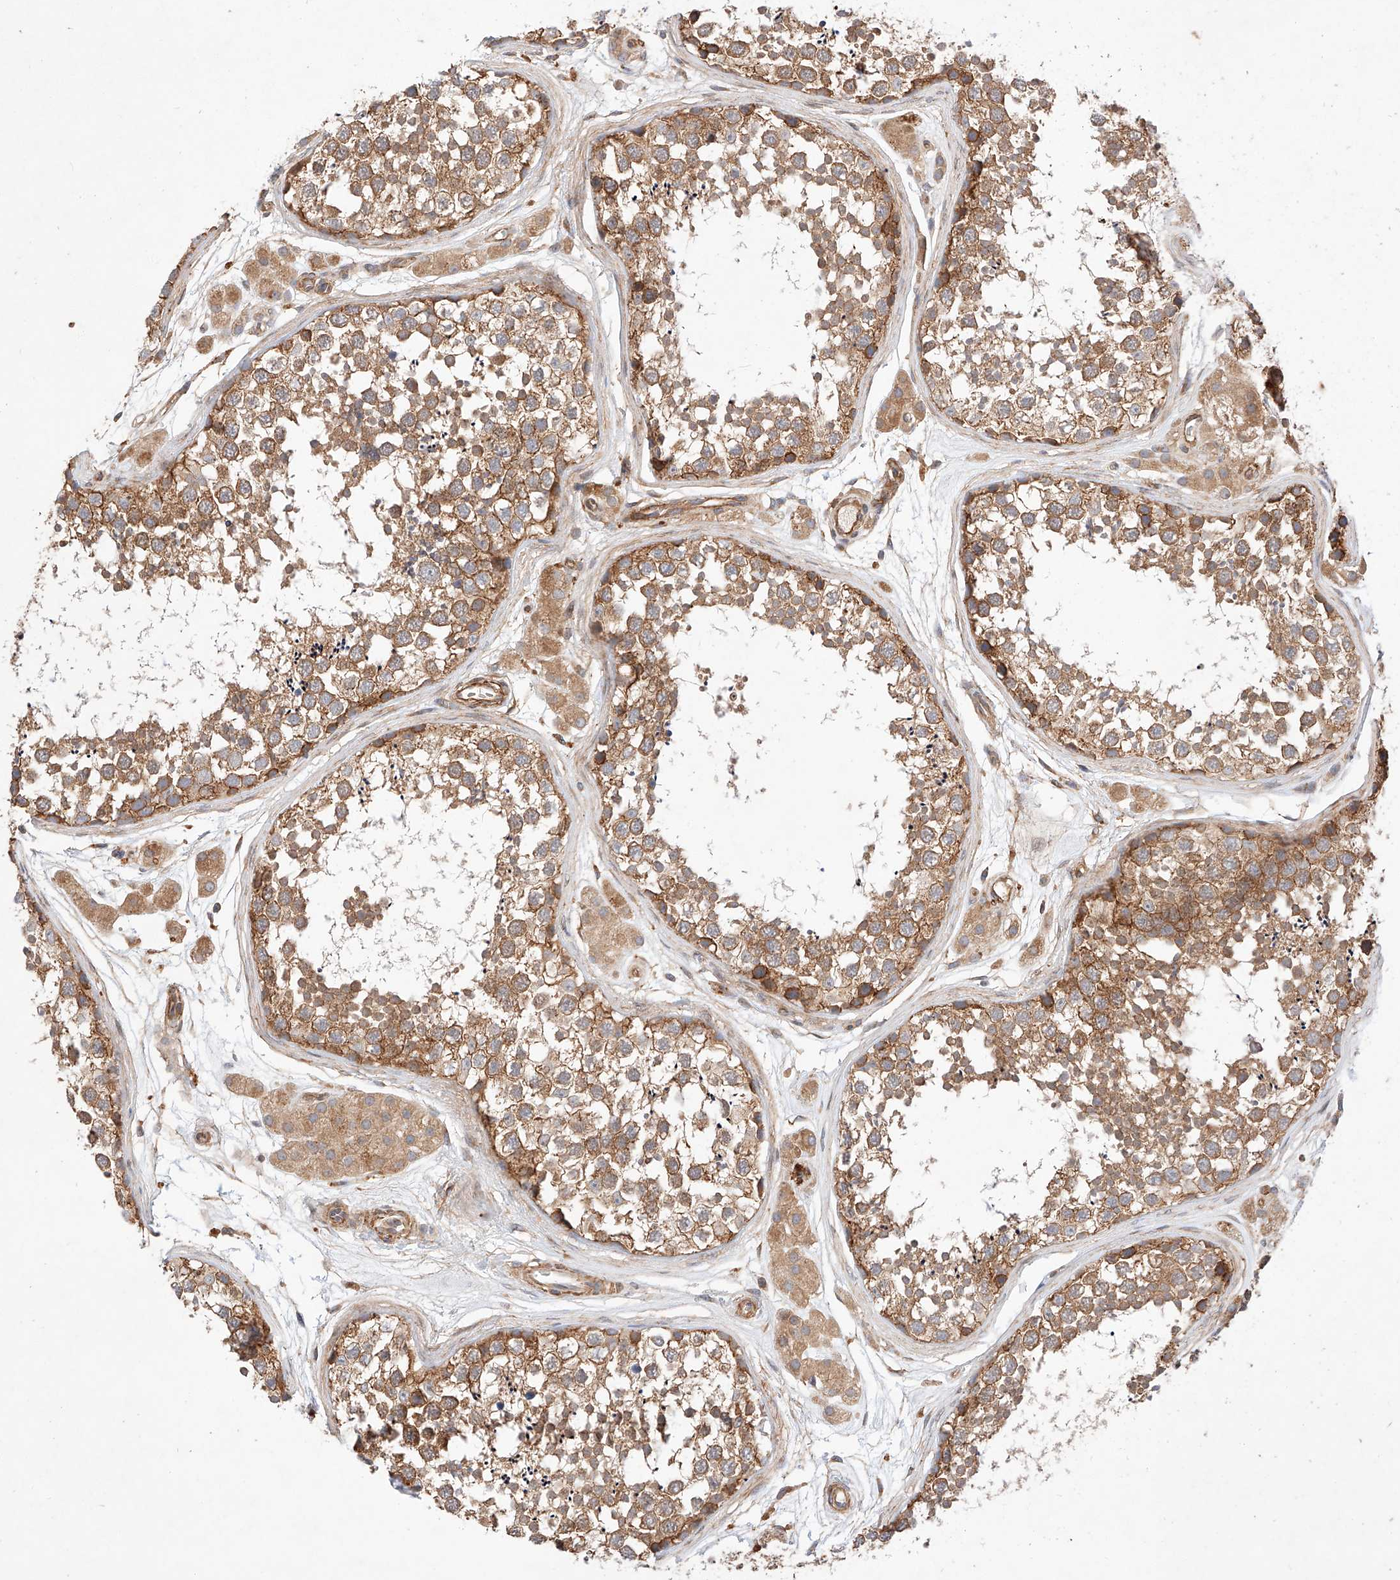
{"staining": {"intensity": "moderate", "quantity": ">75%", "location": "cytoplasmic/membranous"}, "tissue": "testis", "cell_type": "Cells in seminiferous ducts", "image_type": "normal", "snomed": [{"axis": "morphology", "description": "Normal tissue, NOS"}, {"axis": "topography", "description": "Testis"}], "caption": "Brown immunohistochemical staining in benign testis demonstrates moderate cytoplasmic/membranous expression in about >75% of cells in seminiferous ducts. (DAB (3,3'-diaminobenzidine) IHC with brightfield microscopy, high magnification).", "gene": "RAB23", "patient": {"sex": "male", "age": 56}}